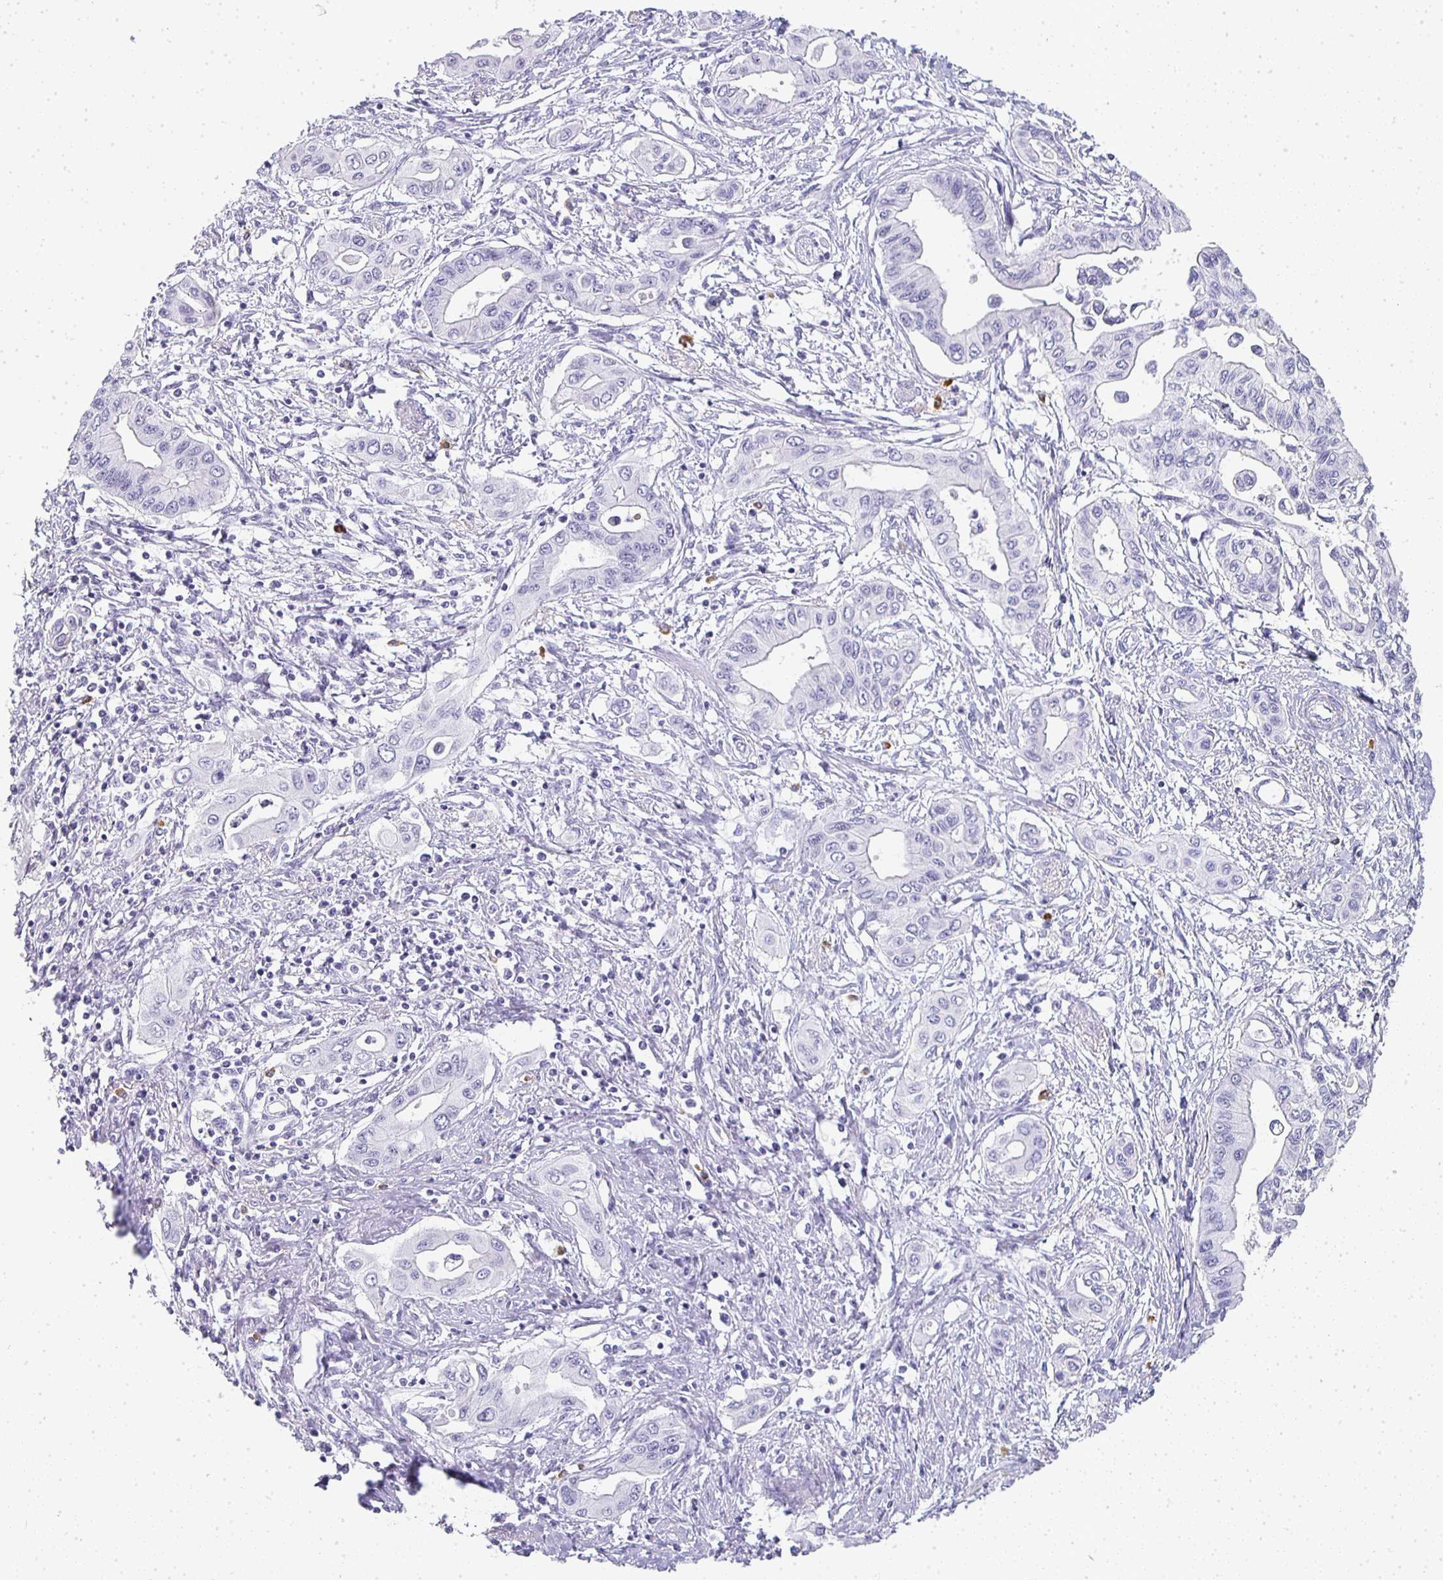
{"staining": {"intensity": "negative", "quantity": "none", "location": "none"}, "tissue": "pancreatic cancer", "cell_type": "Tumor cells", "image_type": "cancer", "snomed": [{"axis": "morphology", "description": "Adenocarcinoma, NOS"}, {"axis": "topography", "description": "Pancreas"}], "caption": "This micrograph is of pancreatic cancer stained with IHC to label a protein in brown with the nuclei are counter-stained blue. There is no staining in tumor cells. Nuclei are stained in blue.", "gene": "TPSD1", "patient": {"sex": "female", "age": 62}}